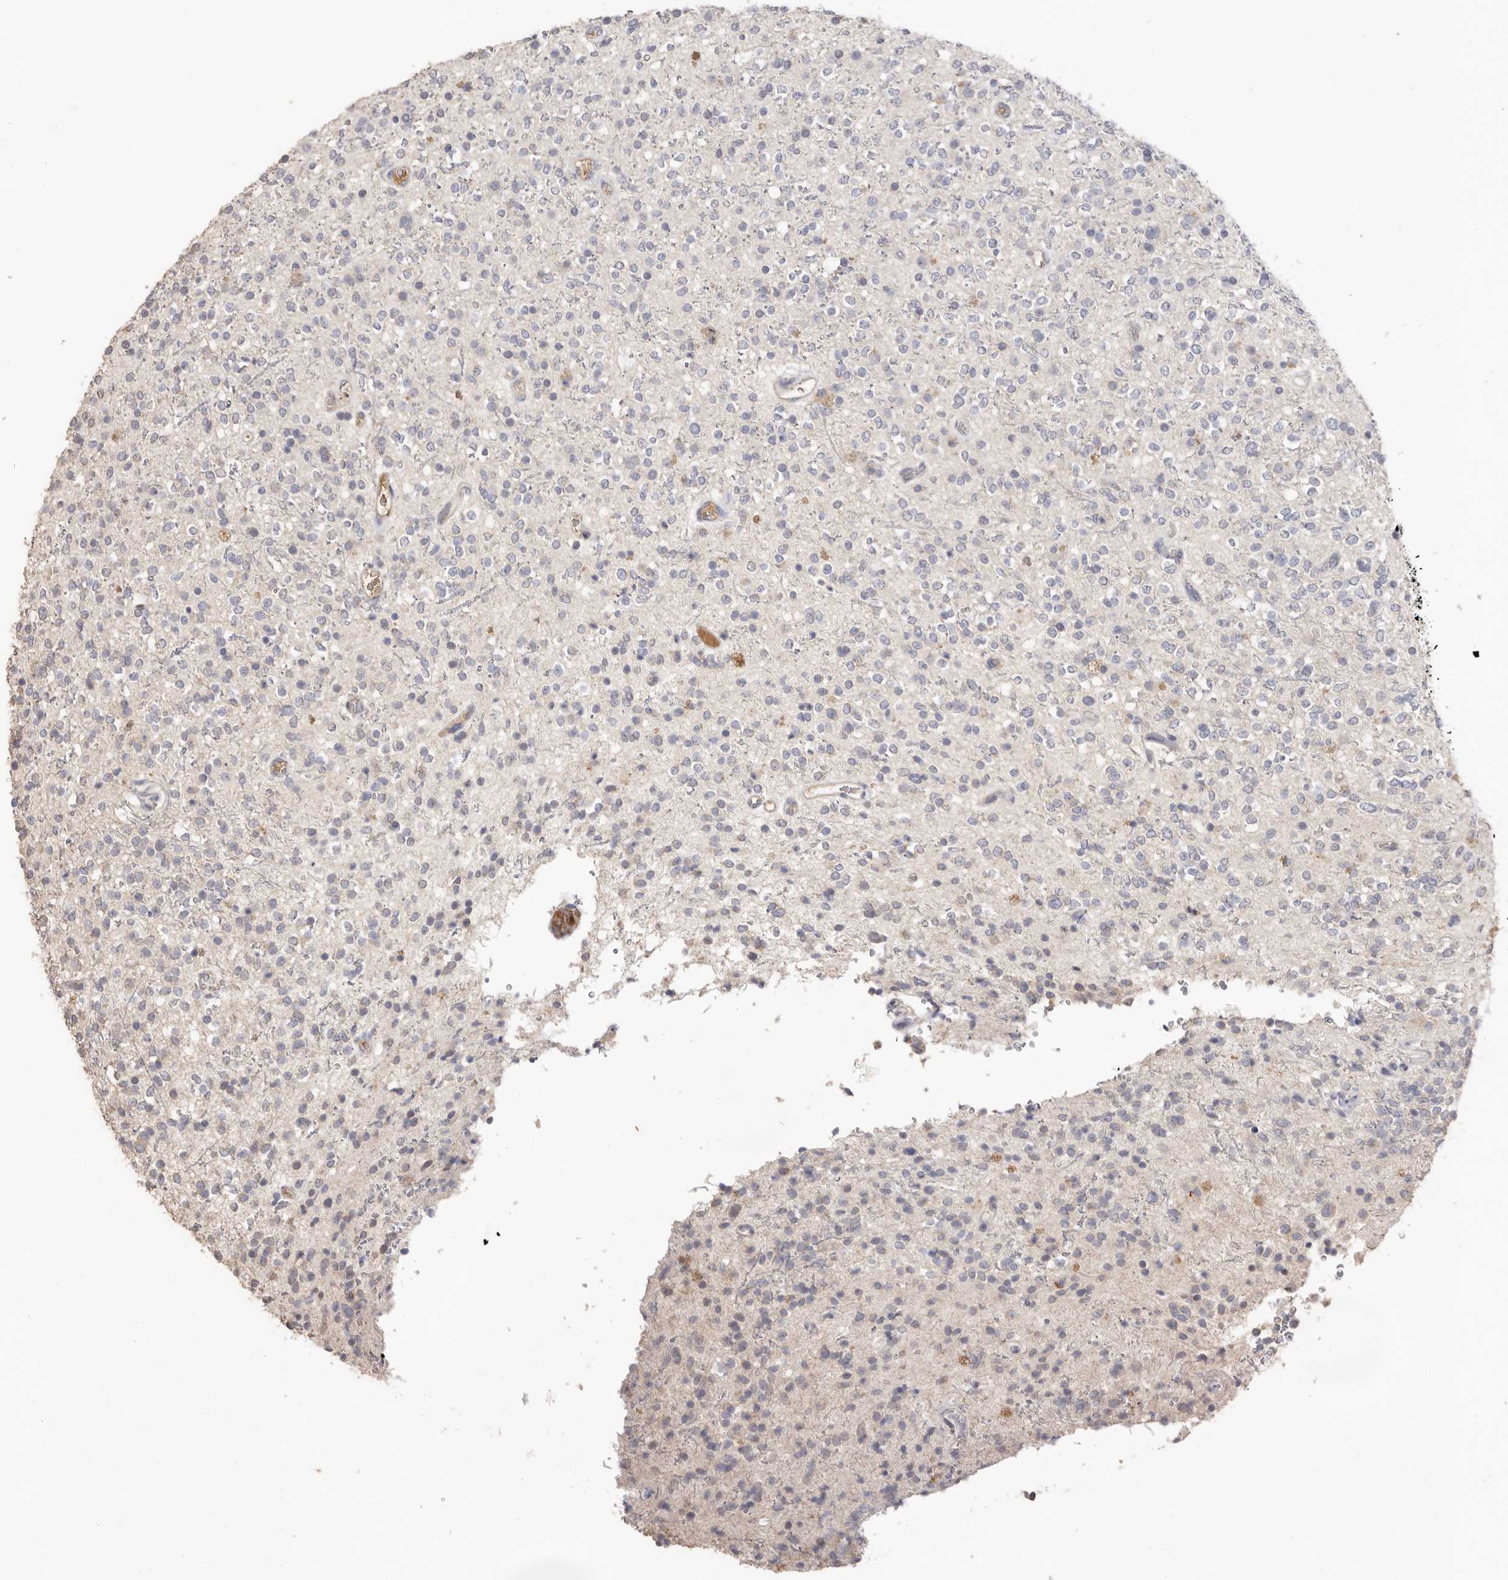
{"staining": {"intensity": "negative", "quantity": "none", "location": "none"}, "tissue": "glioma", "cell_type": "Tumor cells", "image_type": "cancer", "snomed": [{"axis": "morphology", "description": "Glioma, malignant, High grade"}, {"axis": "topography", "description": "Brain"}], "caption": "The IHC micrograph has no significant staining in tumor cells of glioma tissue. Brightfield microscopy of immunohistochemistry (IHC) stained with DAB (brown) and hematoxylin (blue), captured at high magnification.", "gene": "HCAR2", "patient": {"sex": "male", "age": 34}}